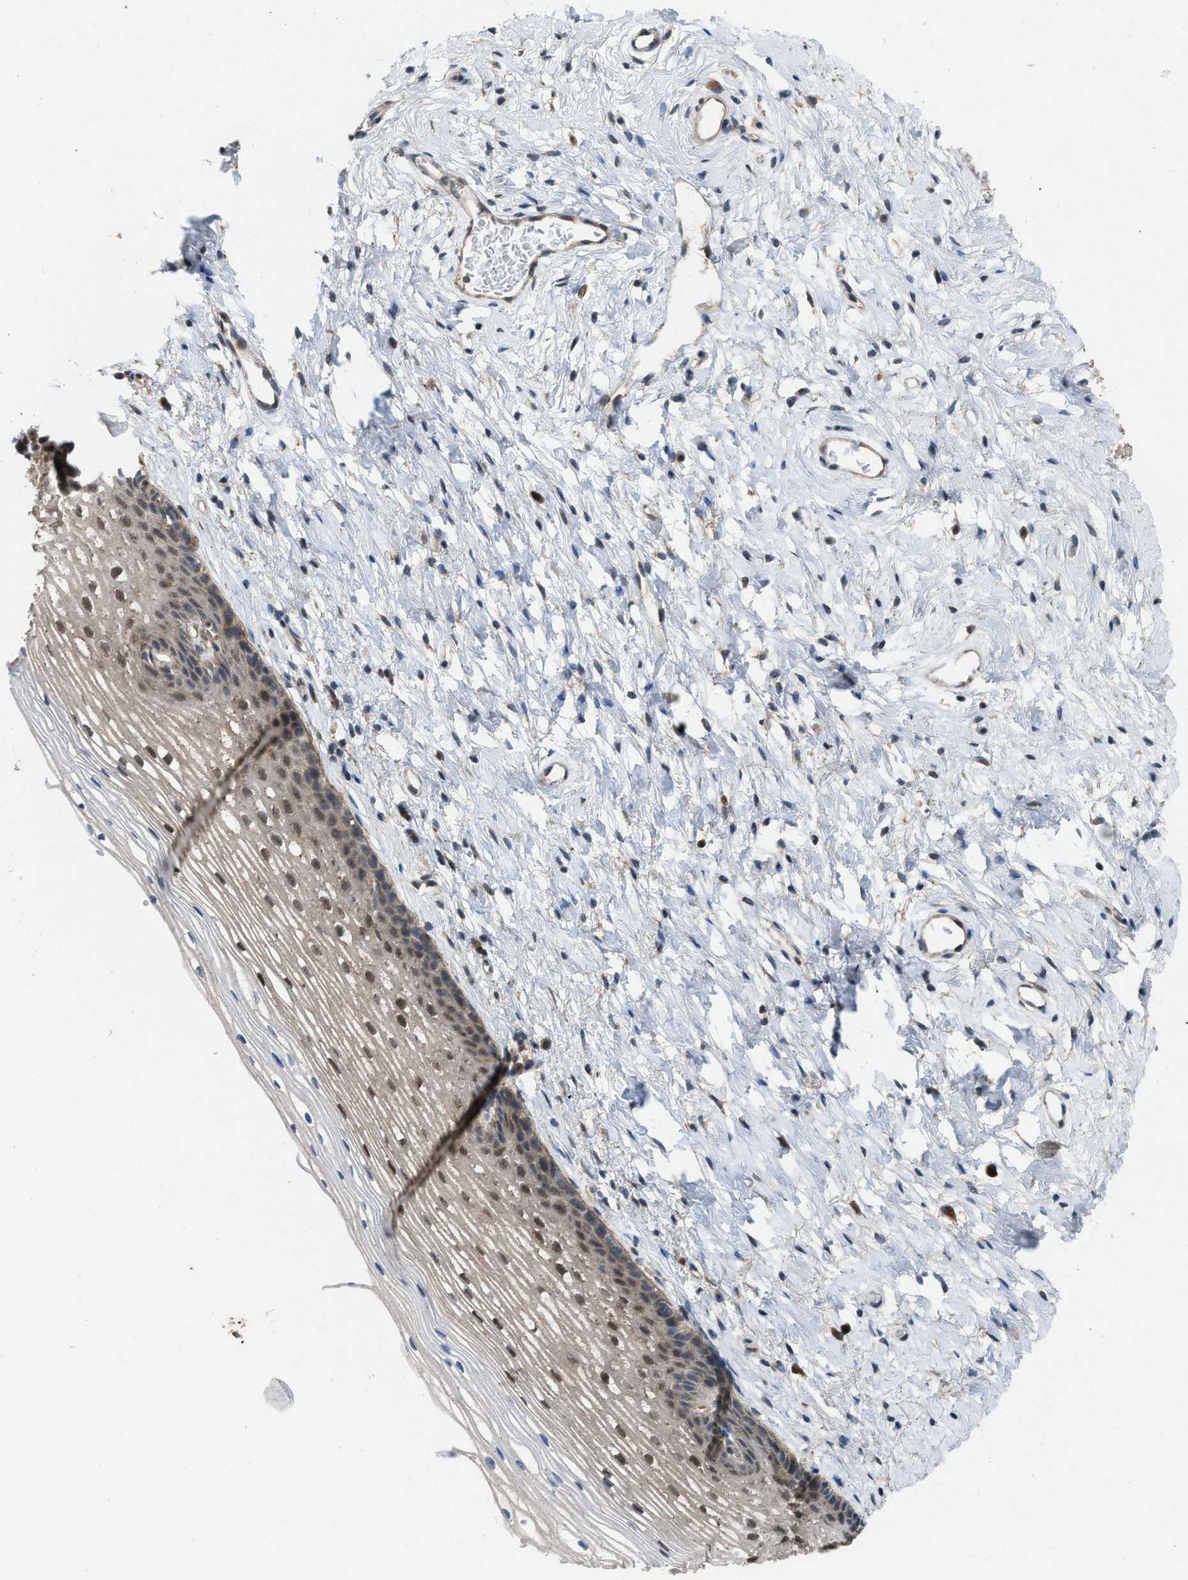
{"staining": {"intensity": "weak", "quantity": ">75%", "location": "cytoplasmic/membranous"}, "tissue": "cervix", "cell_type": "Glandular cells", "image_type": "normal", "snomed": [{"axis": "morphology", "description": "Normal tissue, NOS"}, {"axis": "topography", "description": "Cervix"}], "caption": "Glandular cells demonstrate weak cytoplasmic/membranous staining in about >75% of cells in unremarkable cervix.", "gene": "PLAA", "patient": {"sex": "female", "age": 77}}